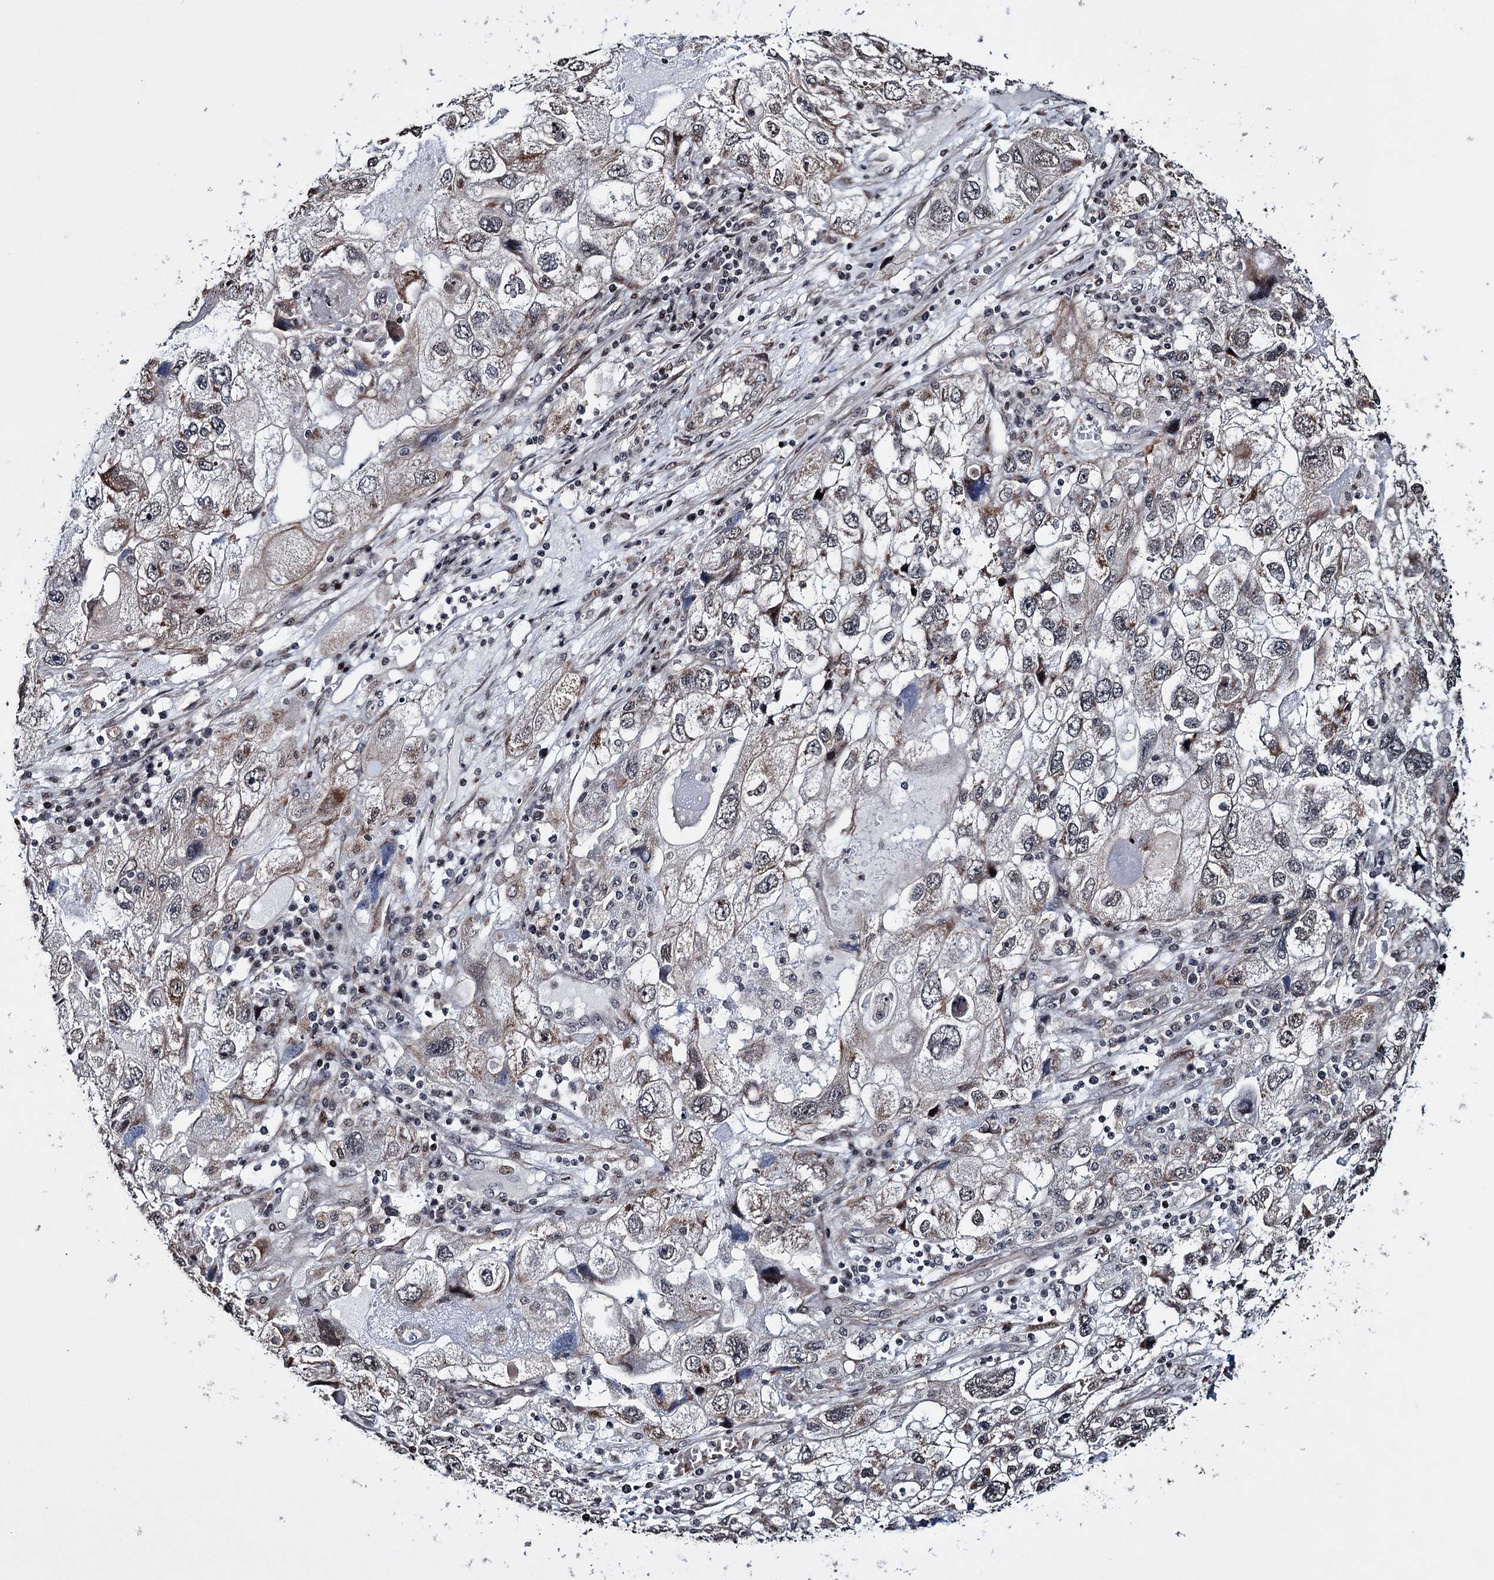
{"staining": {"intensity": "moderate", "quantity": "<25%", "location": "cytoplasmic/membranous"}, "tissue": "endometrial cancer", "cell_type": "Tumor cells", "image_type": "cancer", "snomed": [{"axis": "morphology", "description": "Adenocarcinoma, NOS"}, {"axis": "topography", "description": "Endometrium"}], "caption": "Adenocarcinoma (endometrial) was stained to show a protein in brown. There is low levels of moderate cytoplasmic/membranous expression in approximately <25% of tumor cells. (brown staining indicates protein expression, while blue staining denotes nuclei).", "gene": "EYA4", "patient": {"sex": "female", "age": 49}}